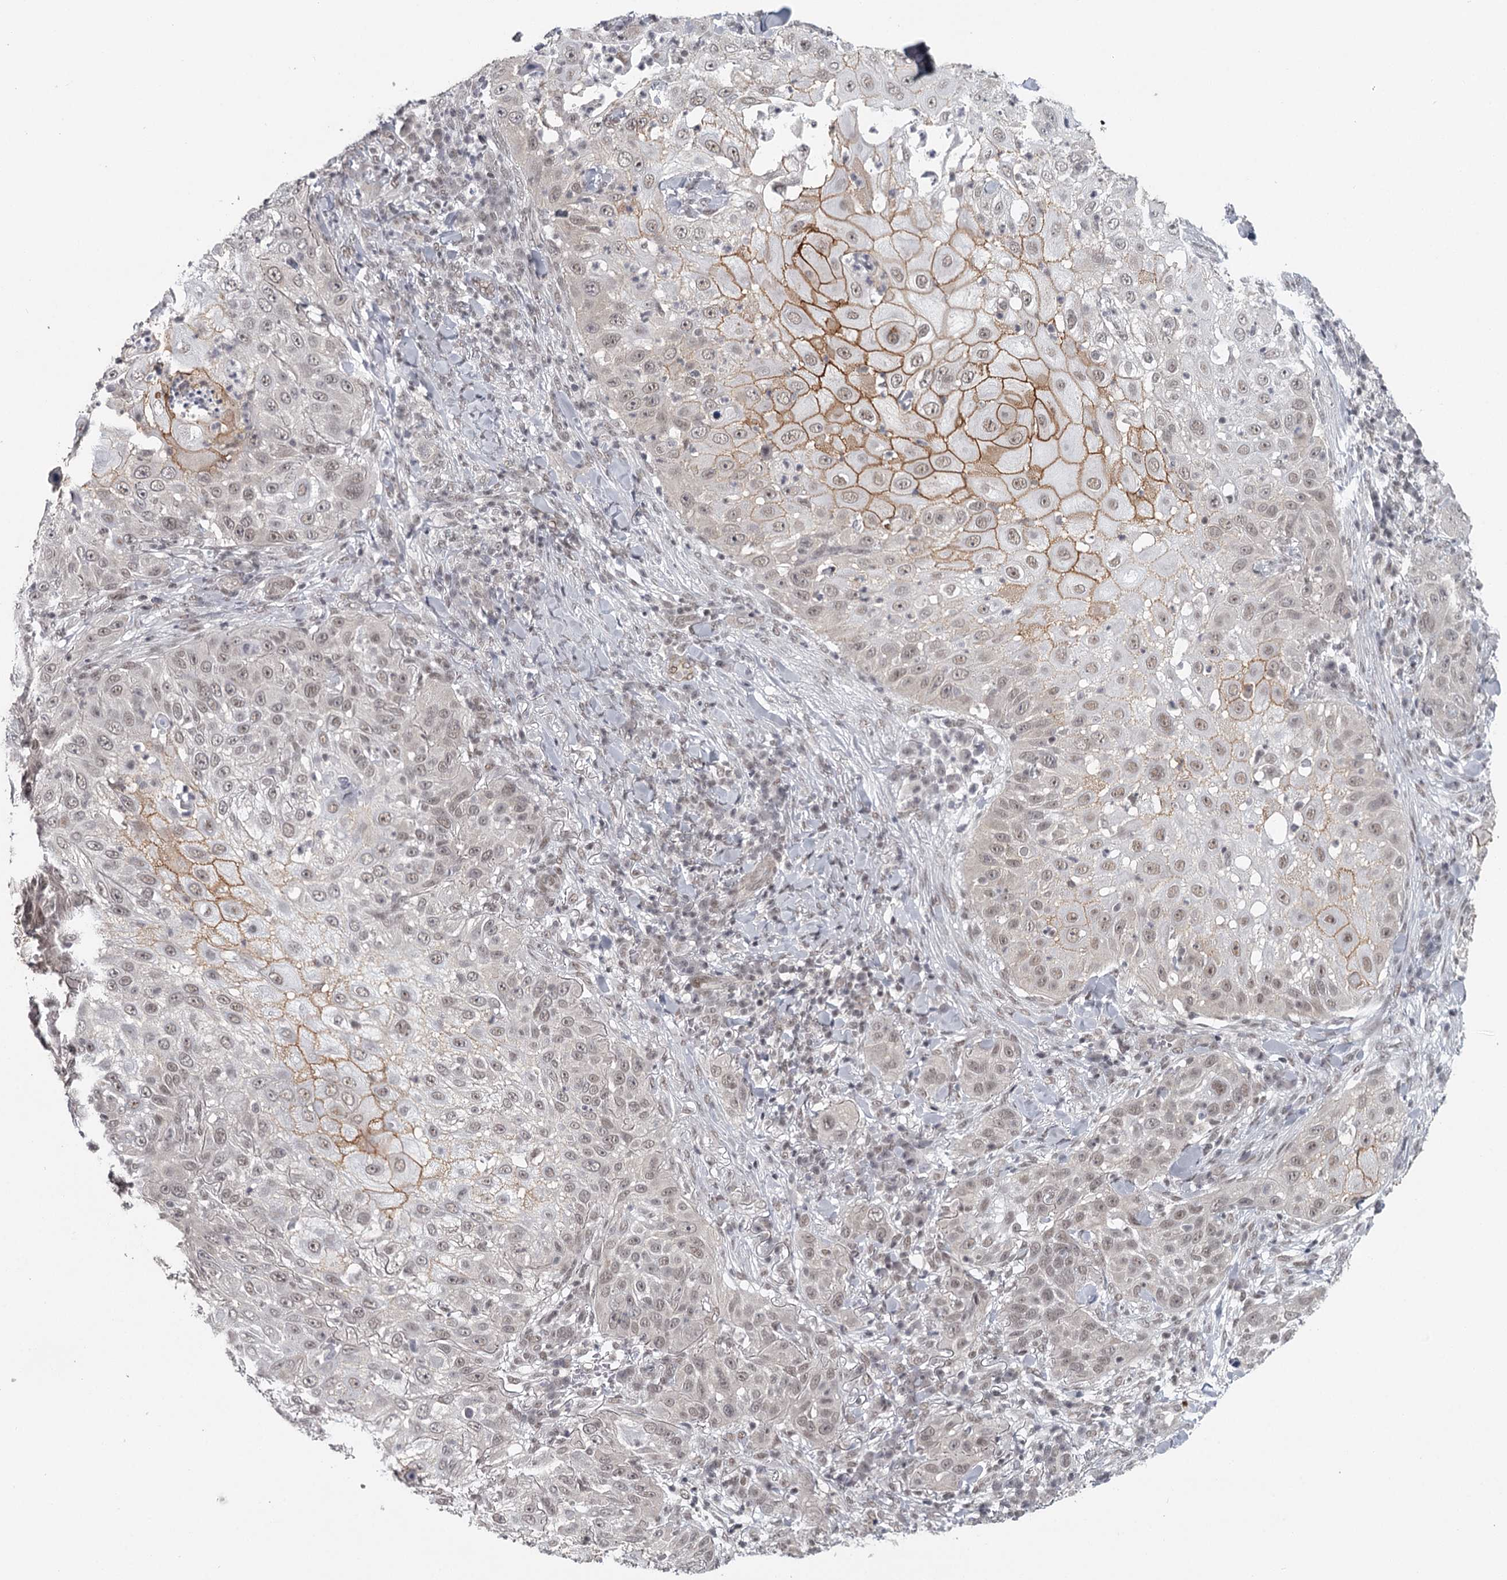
{"staining": {"intensity": "weak", "quantity": ">75%", "location": "cytoplasmic/membranous,nuclear"}, "tissue": "skin cancer", "cell_type": "Tumor cells", "image_type": "cancer", "snomed": [{"axis": "morphology", "description": "Squamous cell carcinoma, NOS"}, {"axis": "topography", "description": "Skin"}], "caption": "Protein staining reveals weak cytoplasmic/membranous and nuclear positivity in about >75% of tumor cells in skin cancer. (Stains: DAB in brown, nuclei in blue, Microscopy: brightfield microscopy at high magnification).", "gene": "FAM13C", "patient": {"sex": "female", "age": 44}}